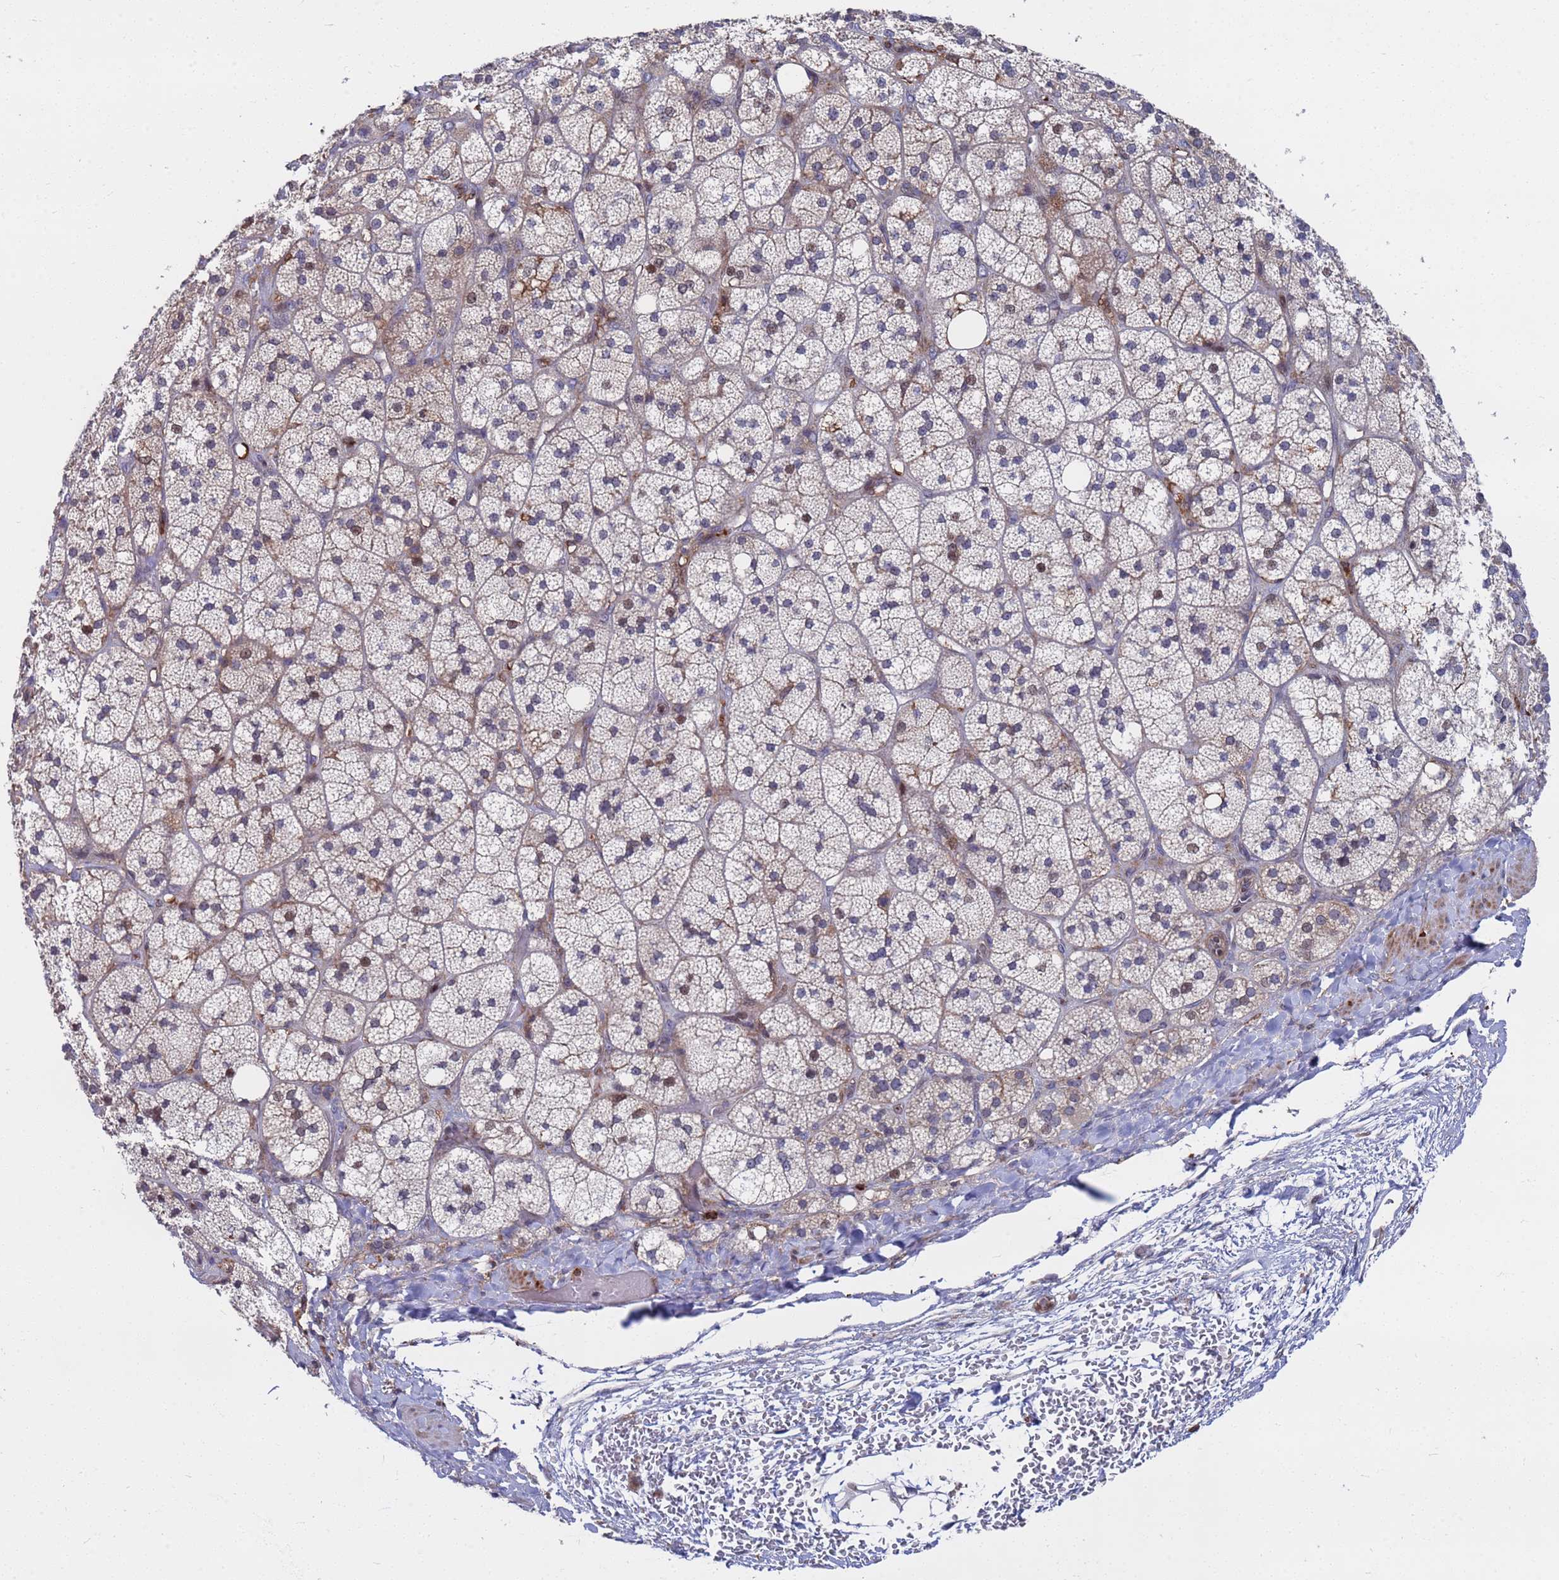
{"staining": {"intensity": "moderate", "quantity": "<25%", "location": "cytoplasmic/membranous"}, "tissue": "adrenal gland", "cell_type": "Glandular cells", "image_type": "normal", "snomed": [{"axis": "morphology", "description": "Normal tissue, NOS"}, {"axis": "topography", "description": "Adrenal gland"}], "caption": "Protein analysis of unremarkable adrenal gland demonstrates moderate cytoplasmic/membranous positivity in approximately <25% of glandular cells.", "gene": "TMBIM6", "patient": {"sex": "male", "age": 61}}